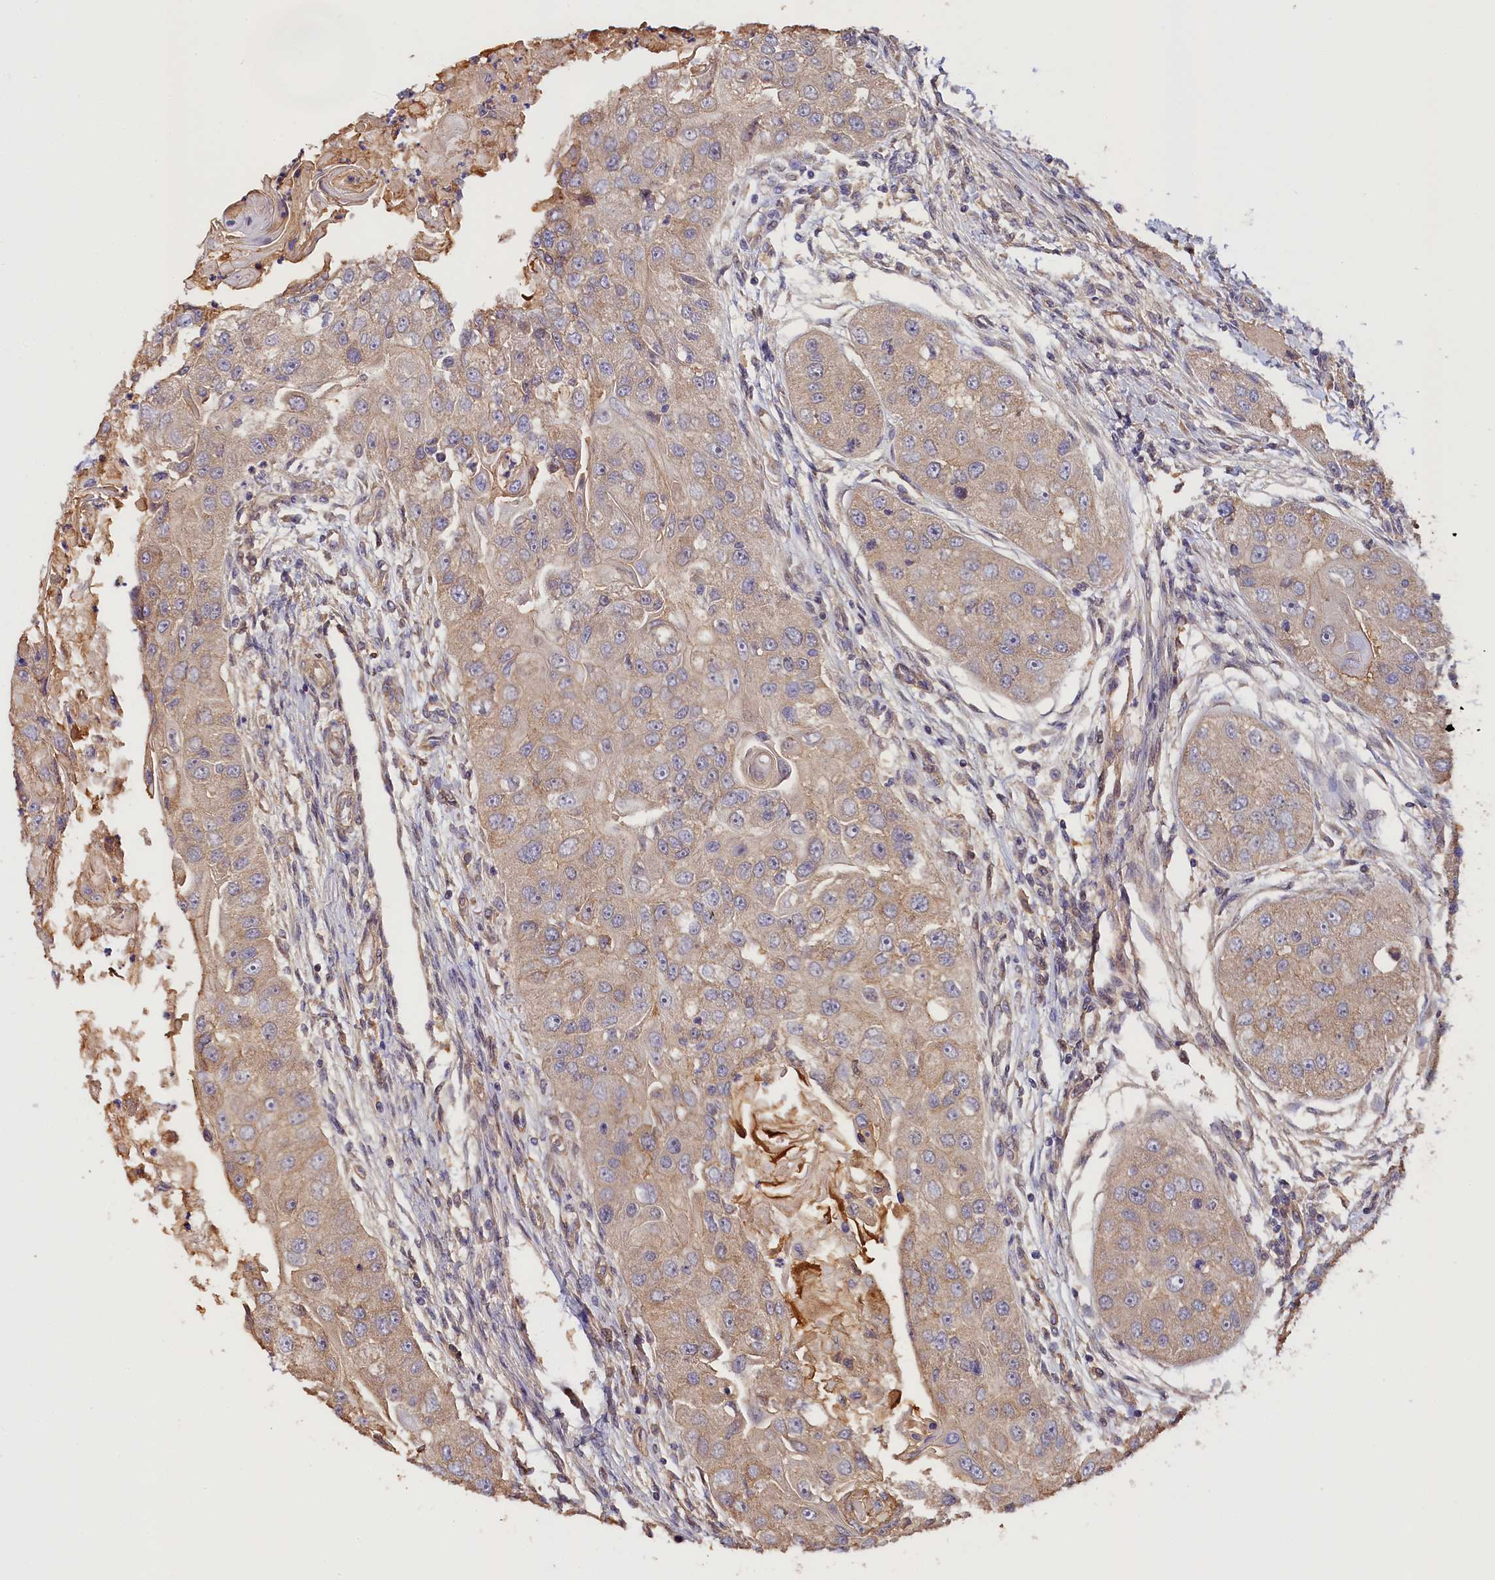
{"staining": {"intensity": "weak", "quantity": ">75%", "location": "cytoplasmic/membranous"}, "tissue": "head and neck cancer", "cell_type": "Tumor cells", "image_type": "cancer", "snomed": [{"axis": "morphology", "description": "Normal tissue, NOS"}, {"axis": "morphology", "description": "Squamous cell carcinoma, NOS"}, {"axis": "topography", "description": "Skeletal muscle"}, {"axis": "topography", "description": "Head-Neck"}], "caption": "This is an image of IHC staining of squamous cell carcinoma (head and neck), which shows weak positivity in the cytoplasmic/membranous of tumor cells.", "gene": "KATNB1", "patient": {"sex": "male", "age": 51}}